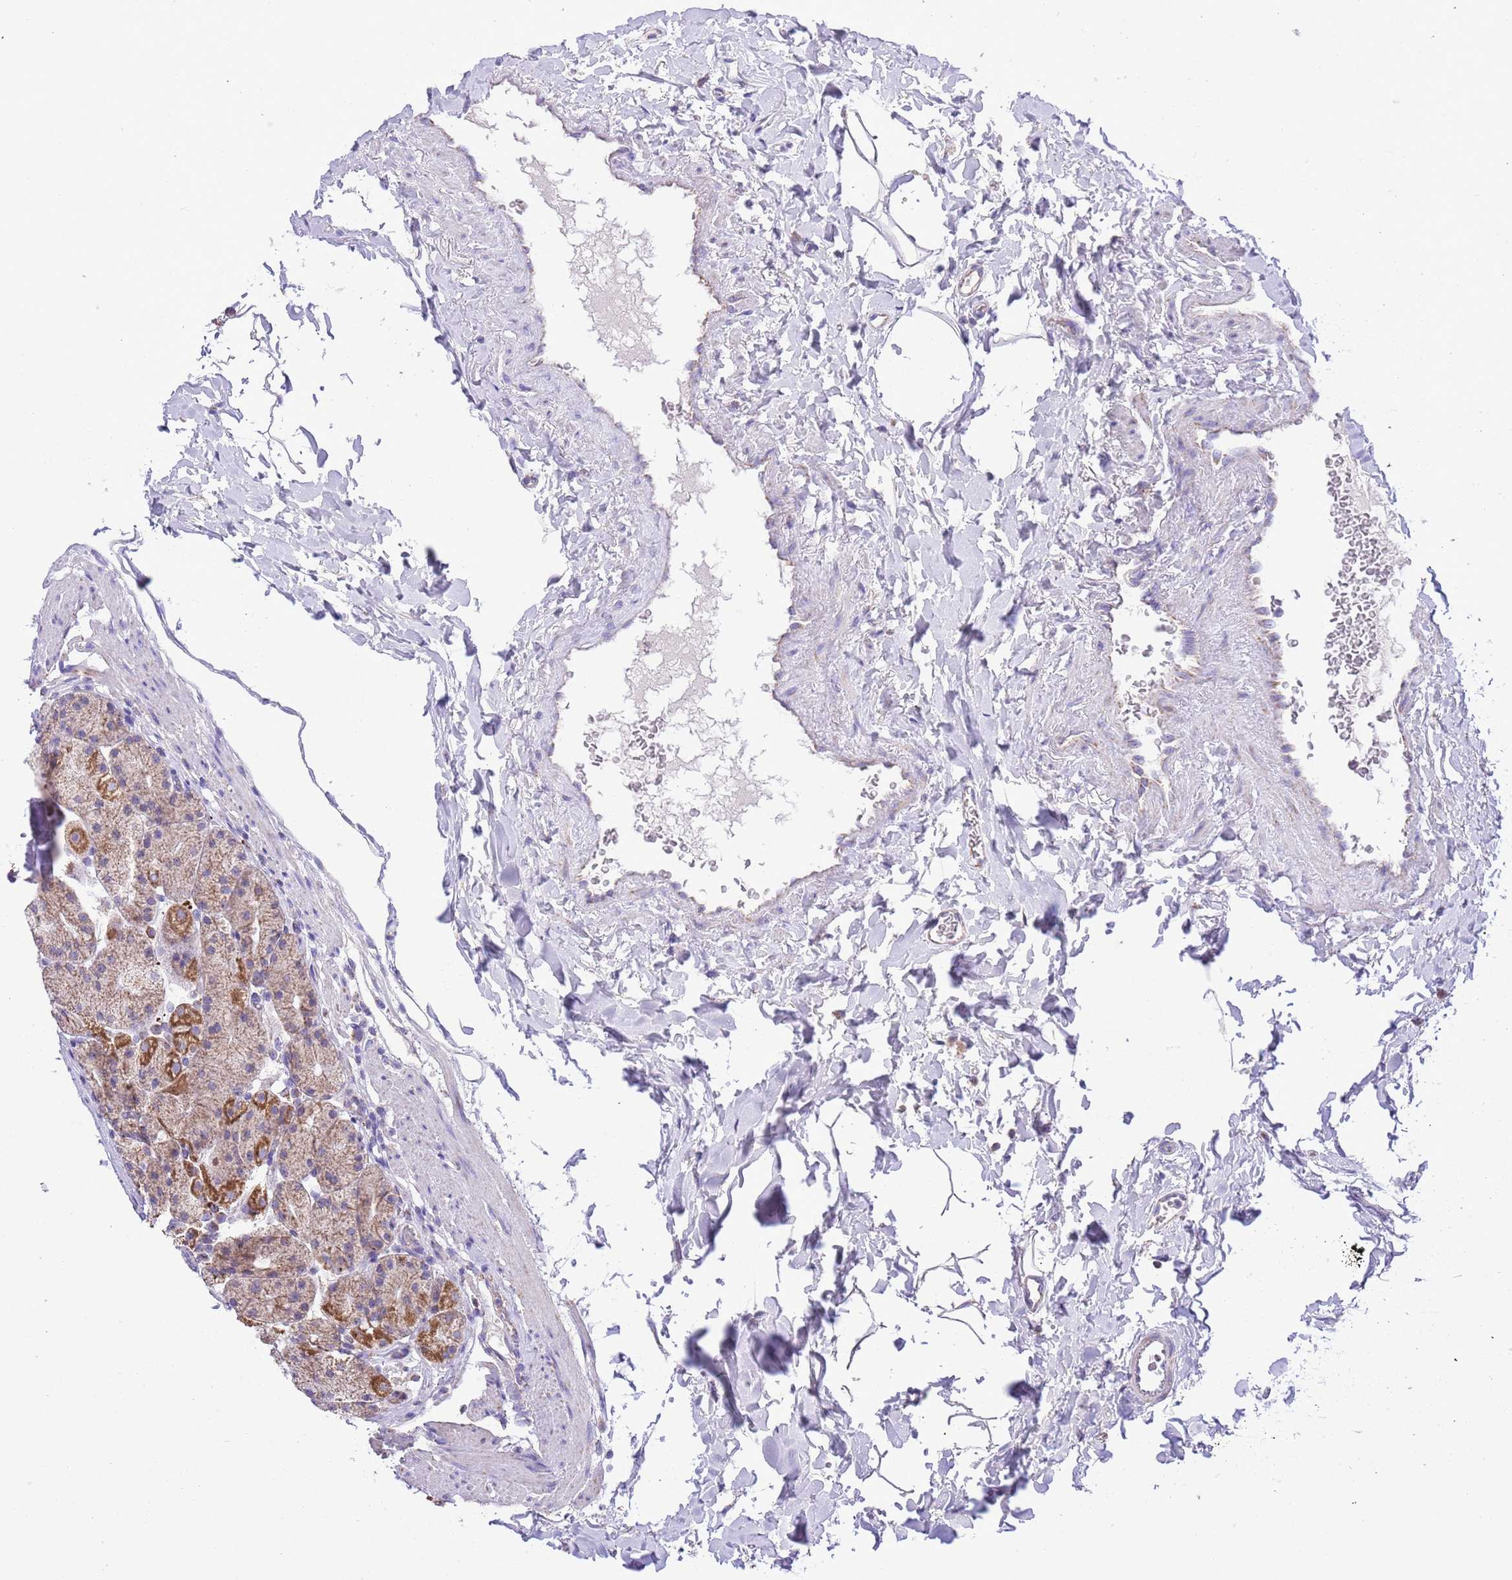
{"staining": {"intensity": "moderate", "quantity": ">75%", "location": "cytoplasmic/membranous"}, "tissue": "stomach", "cell_type": "Glandular cells", "image_type": "normal", "snomed": [{"axis": "morphology", "description": "Normal tissue, NOS"}, {"axis": "topography", "description": "Stomach, upper"}, {"axis": "topography", "description": "Stomach, lower"}], "caption": "IHC of unremarkable human stomach shows medium levels of moderate cytoplasmic/membranous positivity in approximately >75% of glandular cells.", "gene": "TEKTIP1", "patient": {"sex": "male", "age": 67}}